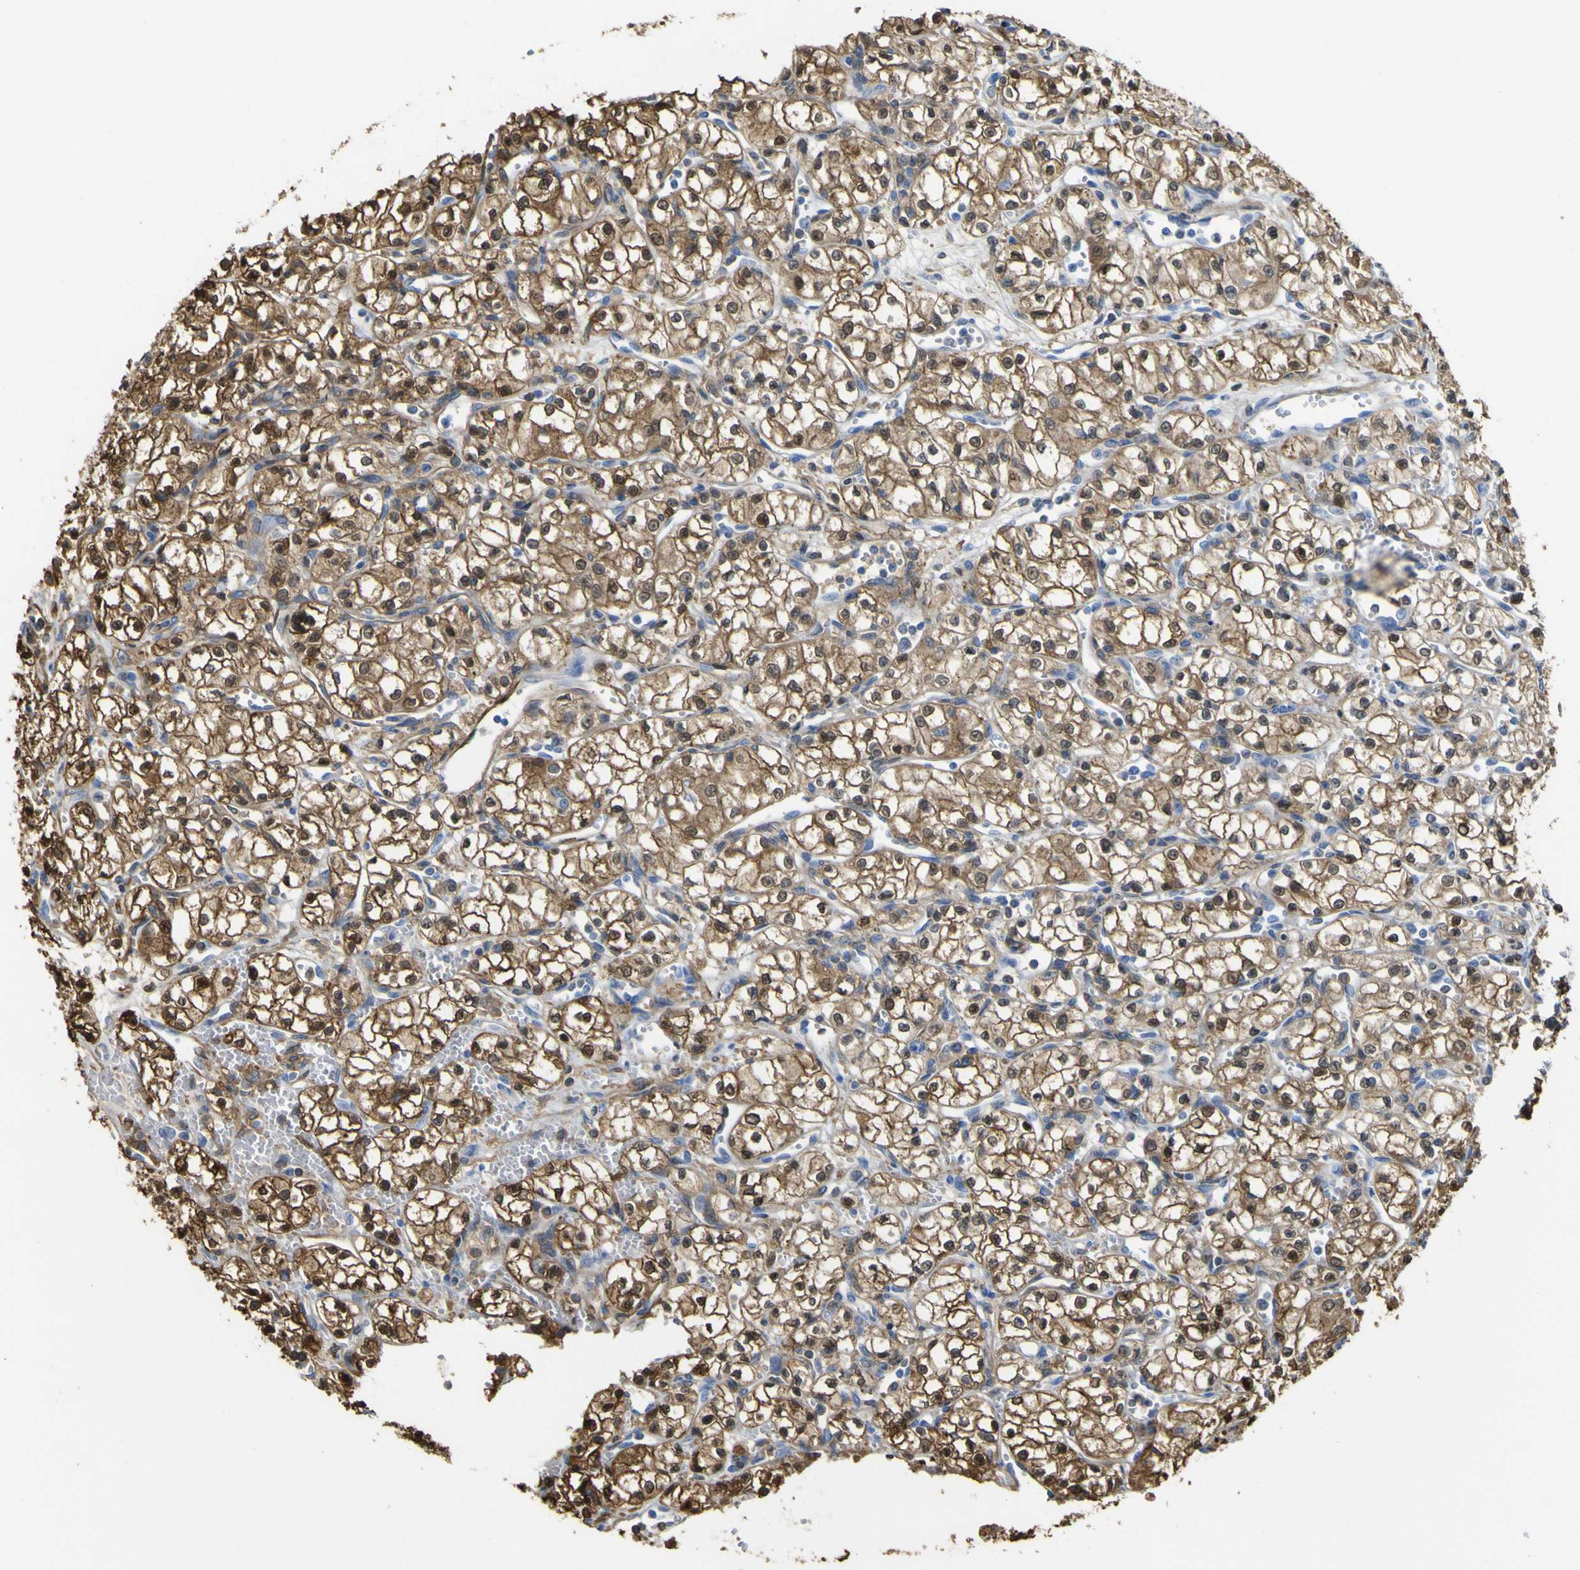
{"staining": {"intensity": "moderate", "quantity": ">75%", "location": "cytoplasmic/membranous,nuclear"}, "tissue": "renal cancer", "cell_type": "Tumor cells", "image_type": "cancer", "snomed": [{"axis": "morphology", "description": "Normal tissue, NOS"}, {"axis": "morphology", "description": "Adenocarcinoma, NOS"}, {"axis": "topography", "description": "Kidney"}], "caption": "Moderate cytoplasmic/membranous and nuclear staining is present in approximately >75% of tumor cells in renal adenocarcinoma.", "gene": "ABHD3", "patient": {"sex": "male", "age": 59}}